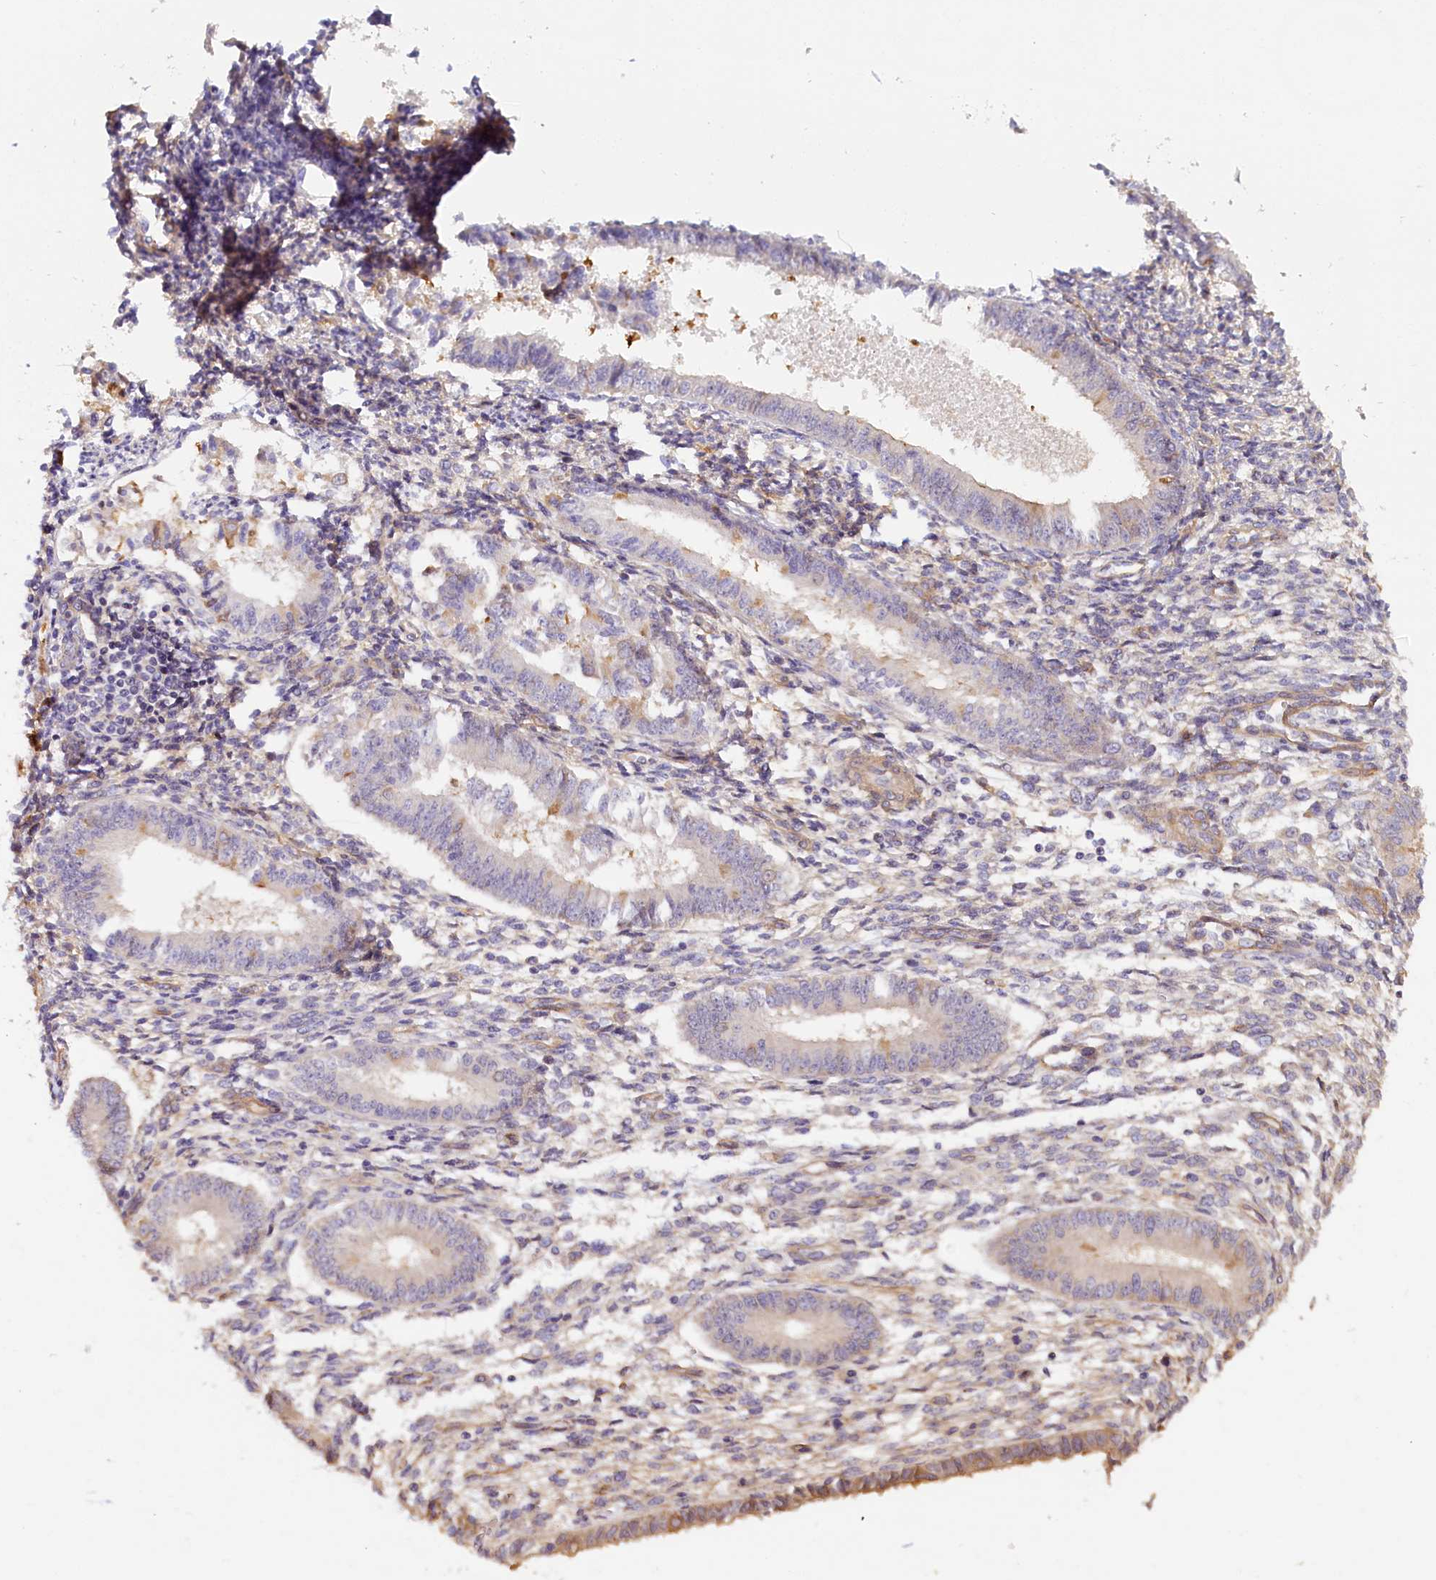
{"staining": {"intensity": "negative", "quantity": "none", "location": "none"}, "tissue": "endometrium", "cell_type": "Cells in endometrial stroma", "image_type": "normal", "snomed": [{"axis": "morphology", "description": "Normal tissue, NOS"}, {"axis": "topography", "description": "Uterus"}, {"axis": "topography", "description": "Endometrium"}], "caption": "This is an immunohistochemistry micrograph of benign human endometrium. There is no staining in cells in endometrial stroma.", "gene": "KATNB1", "patient": {"sex": "female", "age": 48}}